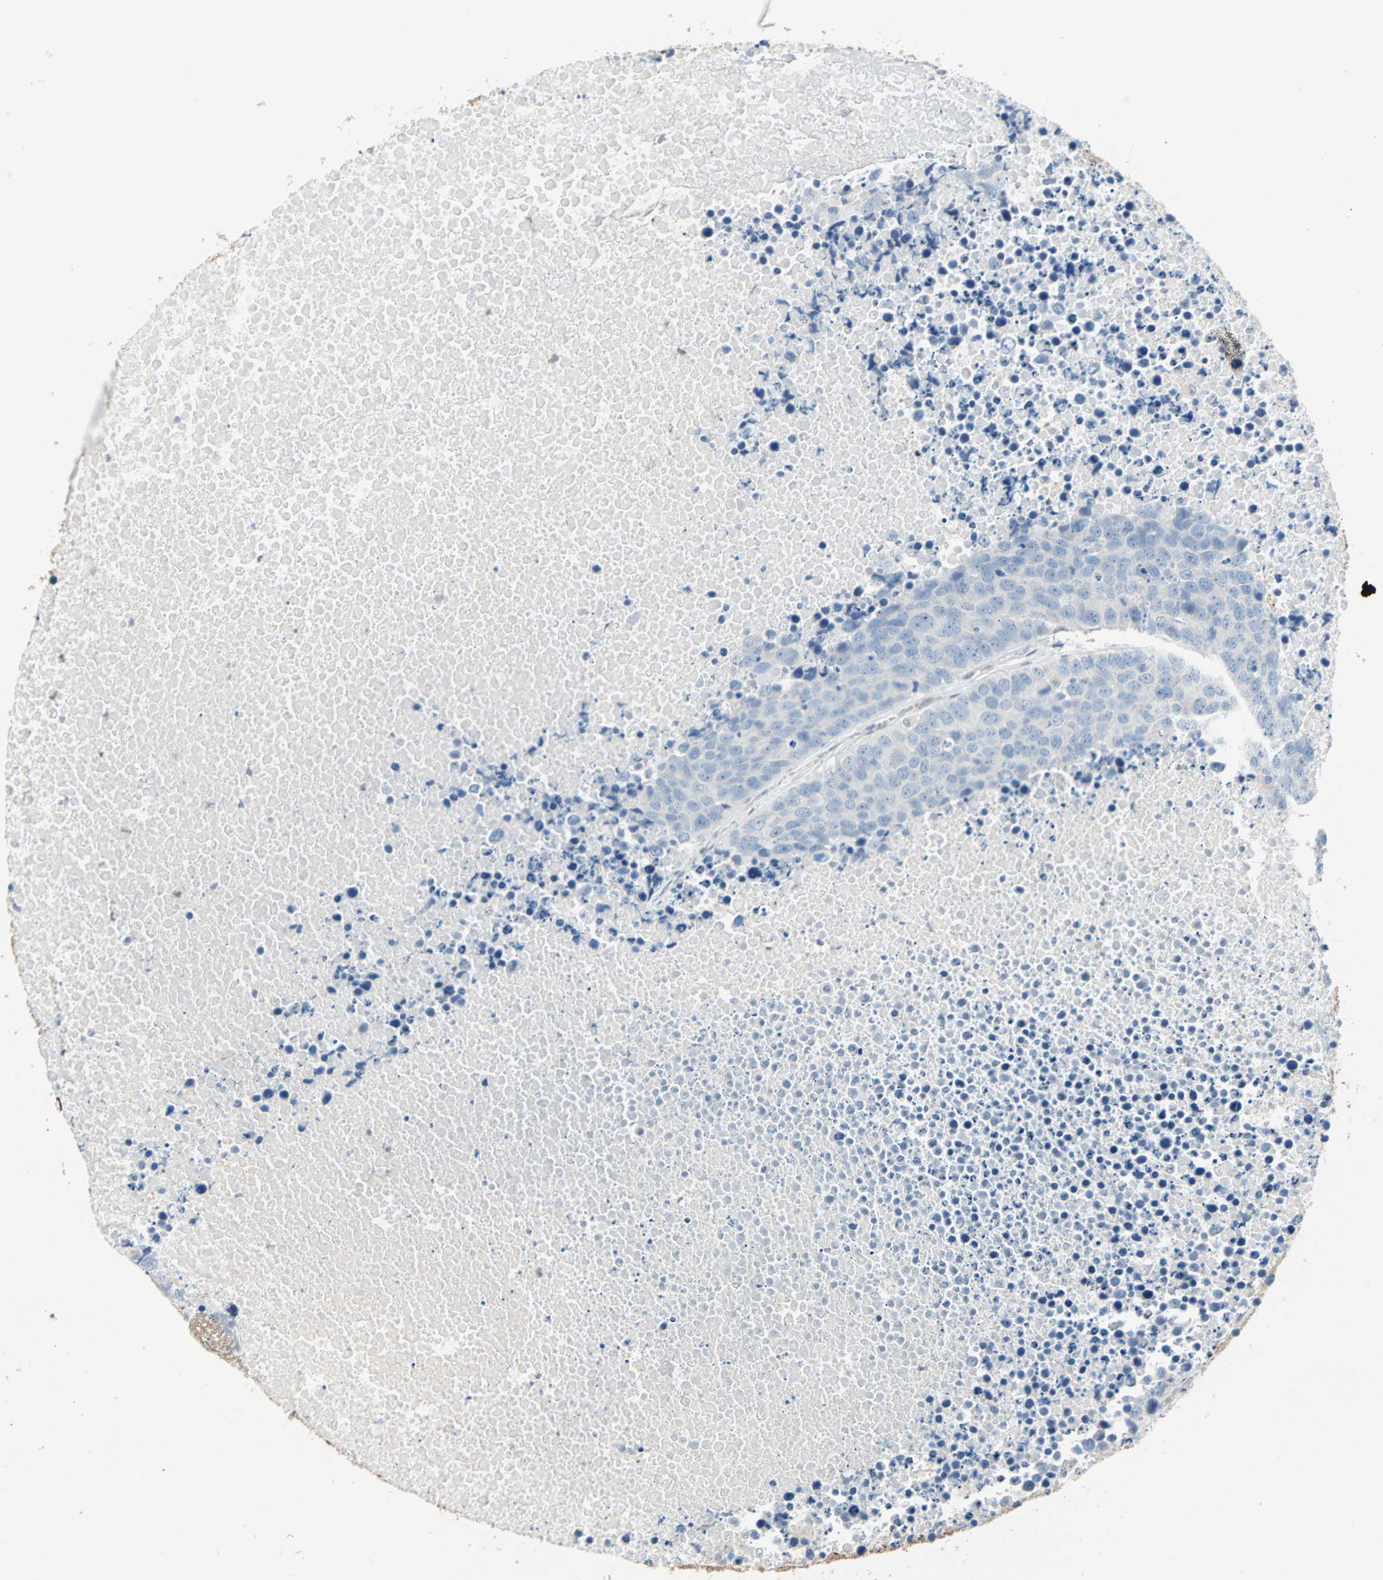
{"staining": {"intensity": "negative", "quantity": "none", "location": "none"}, "tissue": "carcinoid", "cell_type": "Tumor cells", "image_type": "cancer", "snomed": [{"axis": "morphology", "description": "Carcinoid, malignant, NOS"}, {"axis": "topography", "description": "Lung"}], "caption": "Immunohistochemistry (IHC) micrograph of neoplastic tissue: human carcinoid stained with DAB (3,3'-diaminobenzidine) exhibits no significant protein staining in tumor cells.", "gene": "CAND2", "patient": {"sex": "male", "age": 60}}